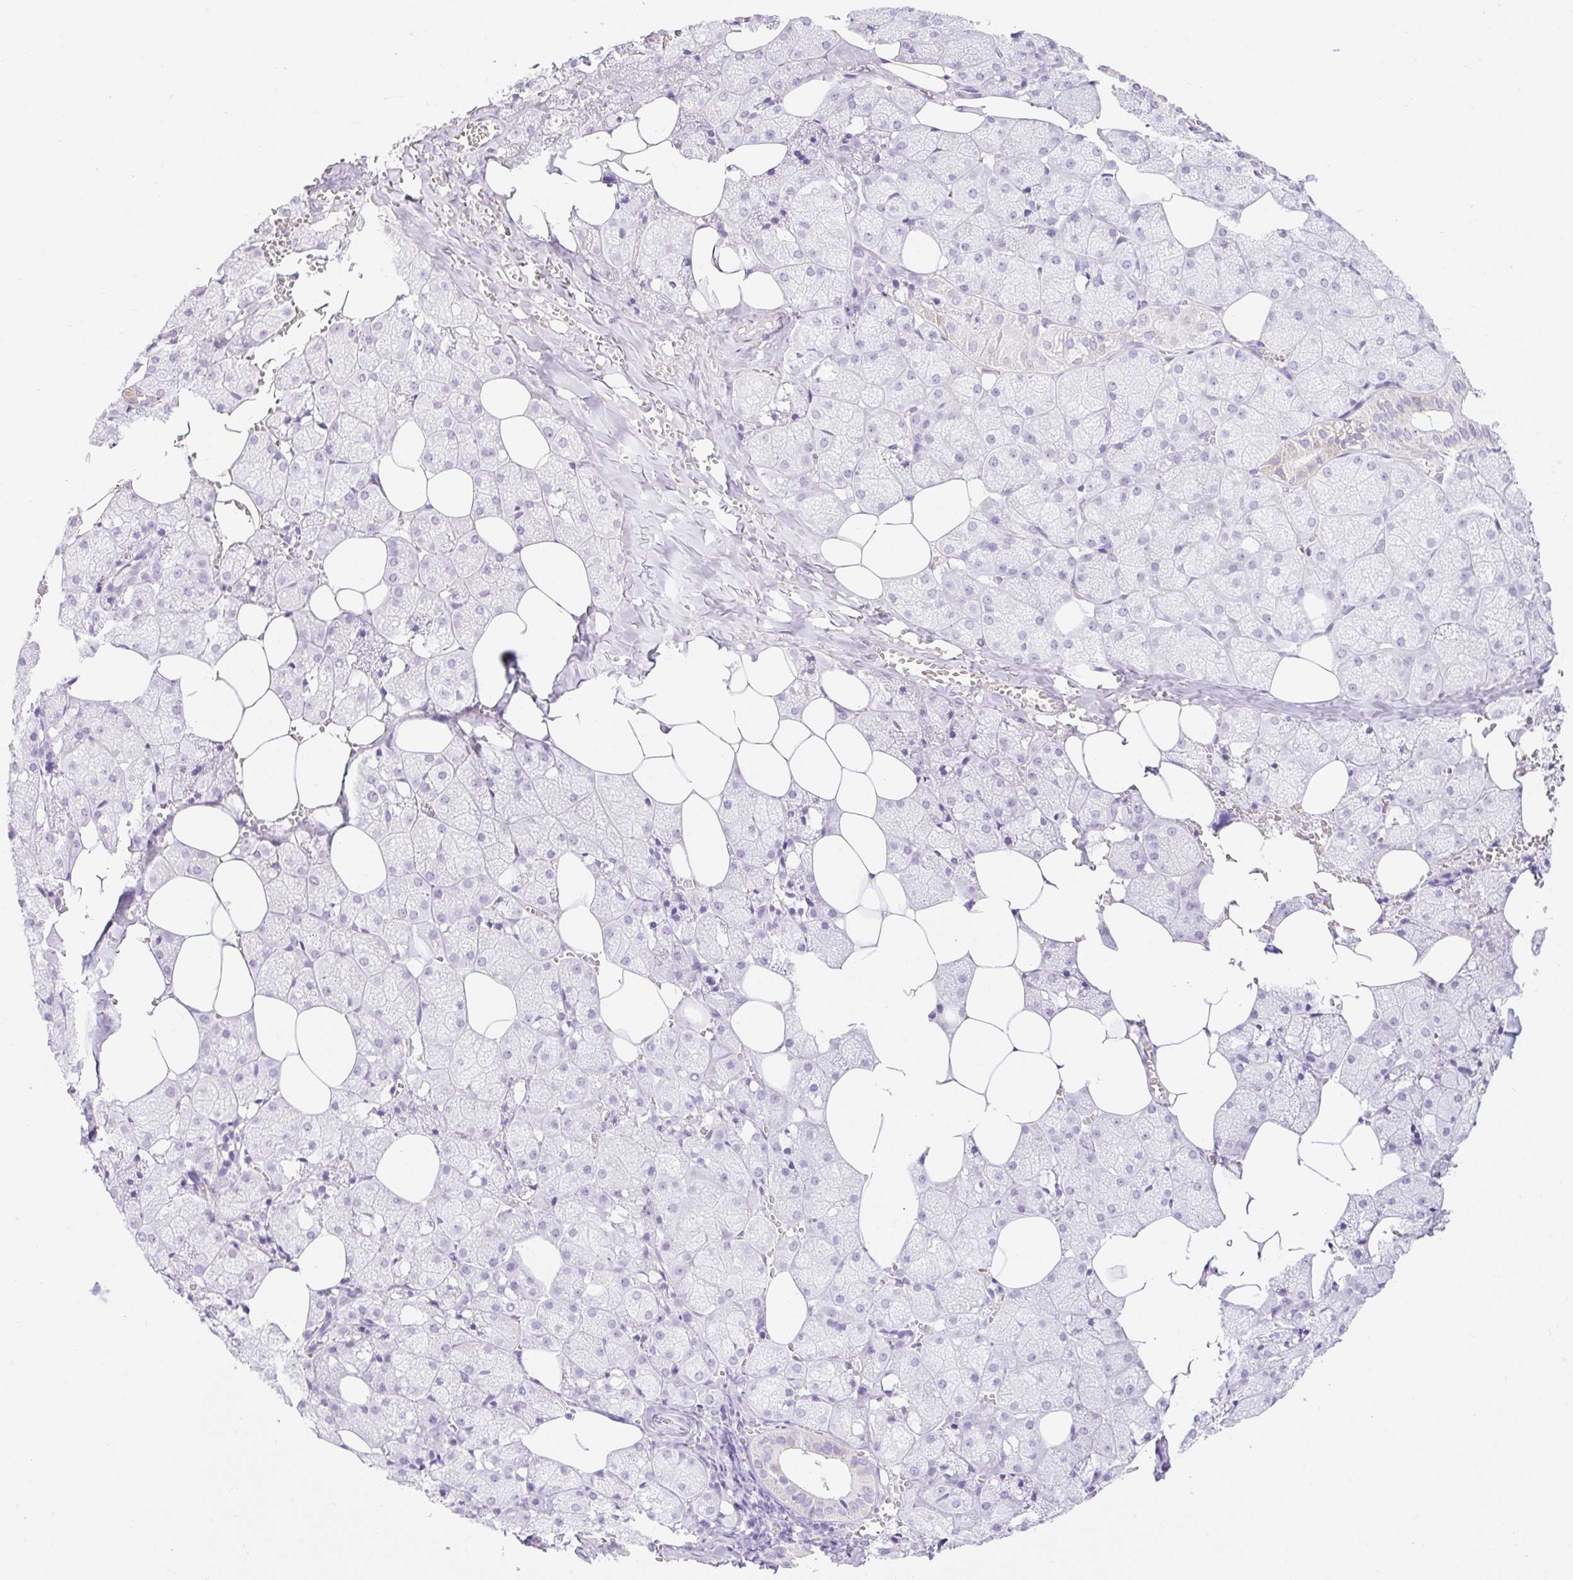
{"staining": {"intensity": "negative", "quantity": "none", "location": "none"}, "tissue": "salivary gland", "cell_type": "Glandular cells", "image_type": "normal", "snomed": [{"axis": "morphology", "description": "Normal tissue, NOS"}, {"axis": "topography", "description": "Salivary gland"}, {"axis": "topography", "description": "Peripheral nerve tissue"}], "caption": "This is an immunohistochemistry (IHC) photomicrograph of normal human salivary gland. There is no expression in glandular cells.", "gene": "SIGLEC1", "patient": {"sex": "male", "age": 38}}